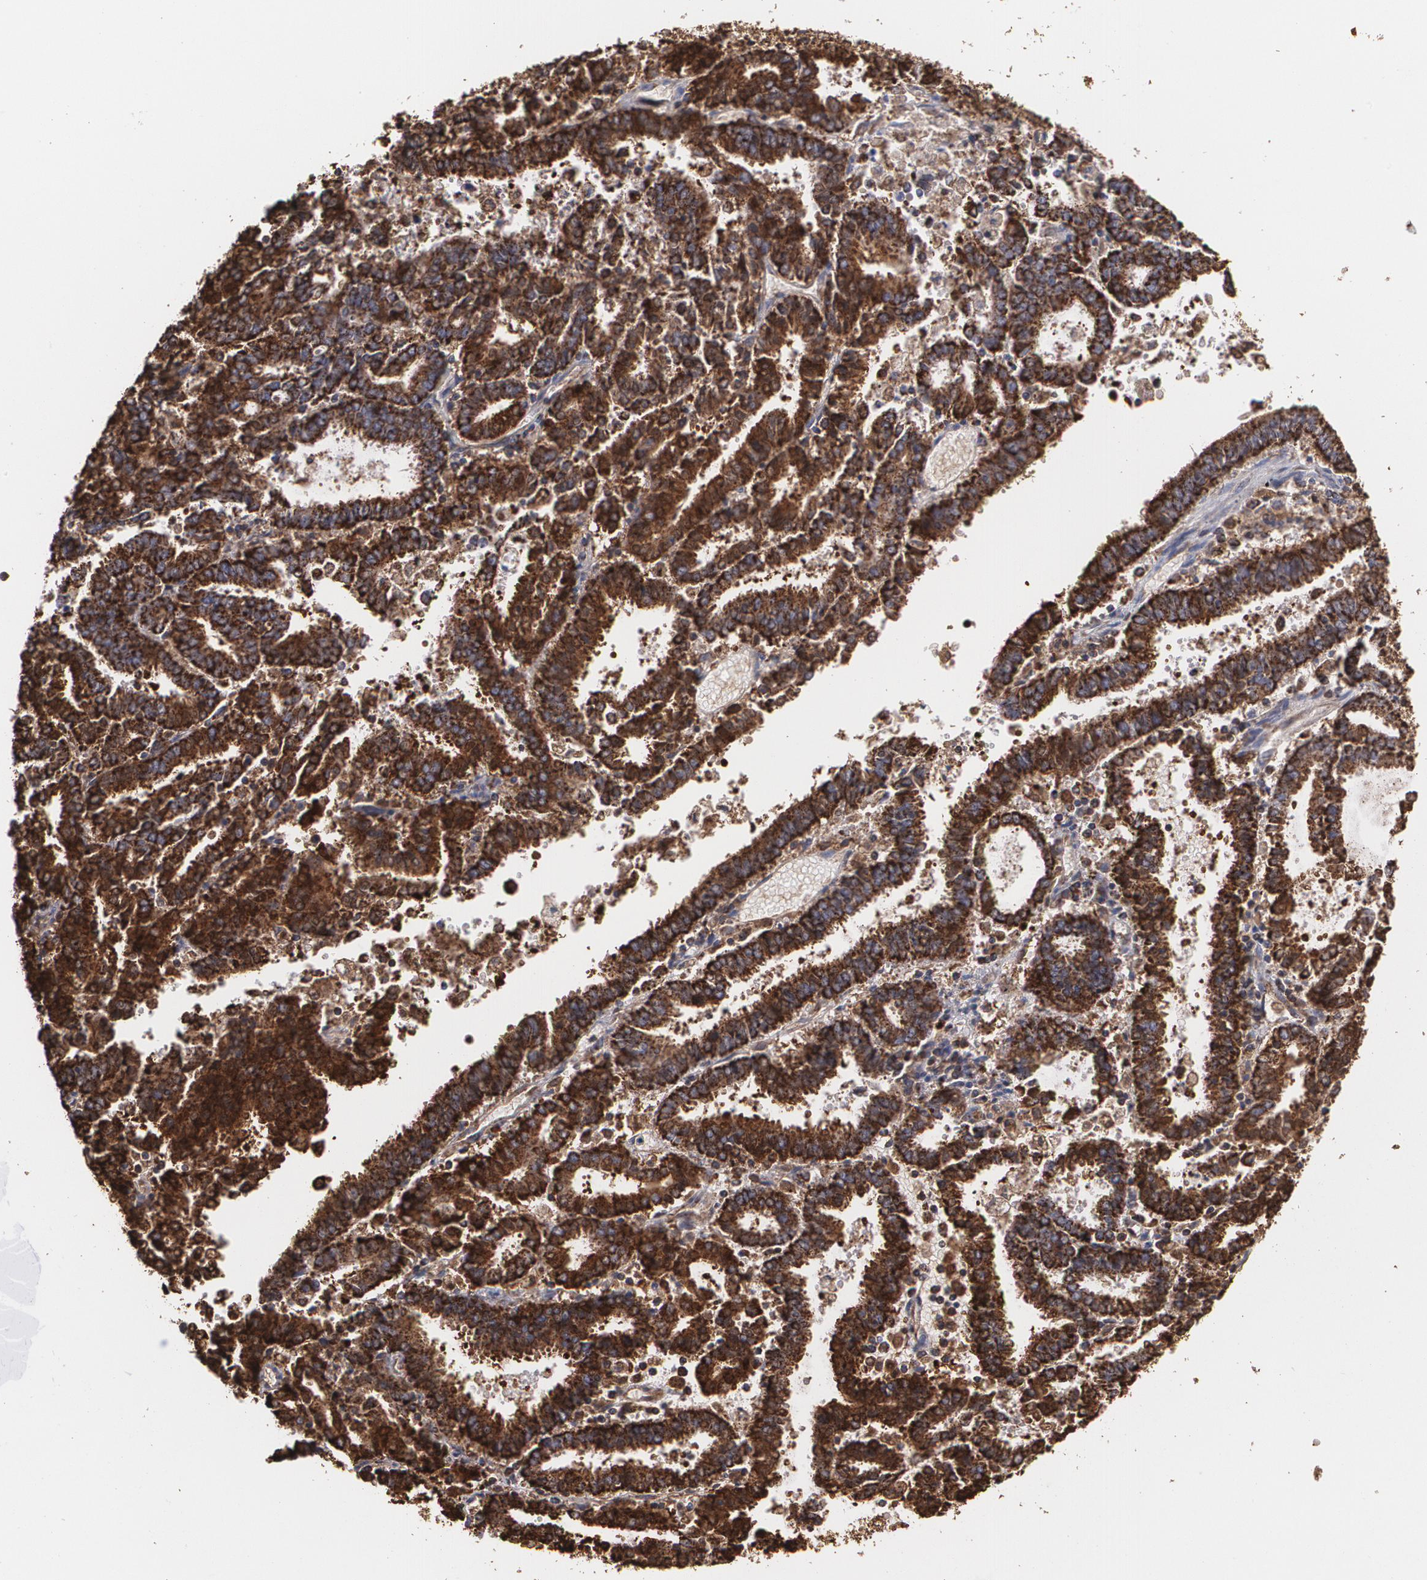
{"staining": {"intensity": "strong", "quantity": ">75%", "location": "cytoplasmic/membranous"}, "tissue": "endometrial cancer", "cell_type": "Tumor cells", "image_type": "cancer", "snomed": [{"axis": "morphology", "description": "Adenocarcinoma, NOS"}, {"axis": "topography", "description": "Uterus"}], "caption": "An immunohistochemistry (IHC) photomicrograph of neoplastic tissue is shown. Protein staining in brown labels strong cytoplasmic/membranous positivity in endometrial cancer (adenocarcinoma) within tumor cells. (IHC, brightfield microscopy, high magnification).", "gene": "HSPD1", "patient": {"sex": "female", "age": 83}}